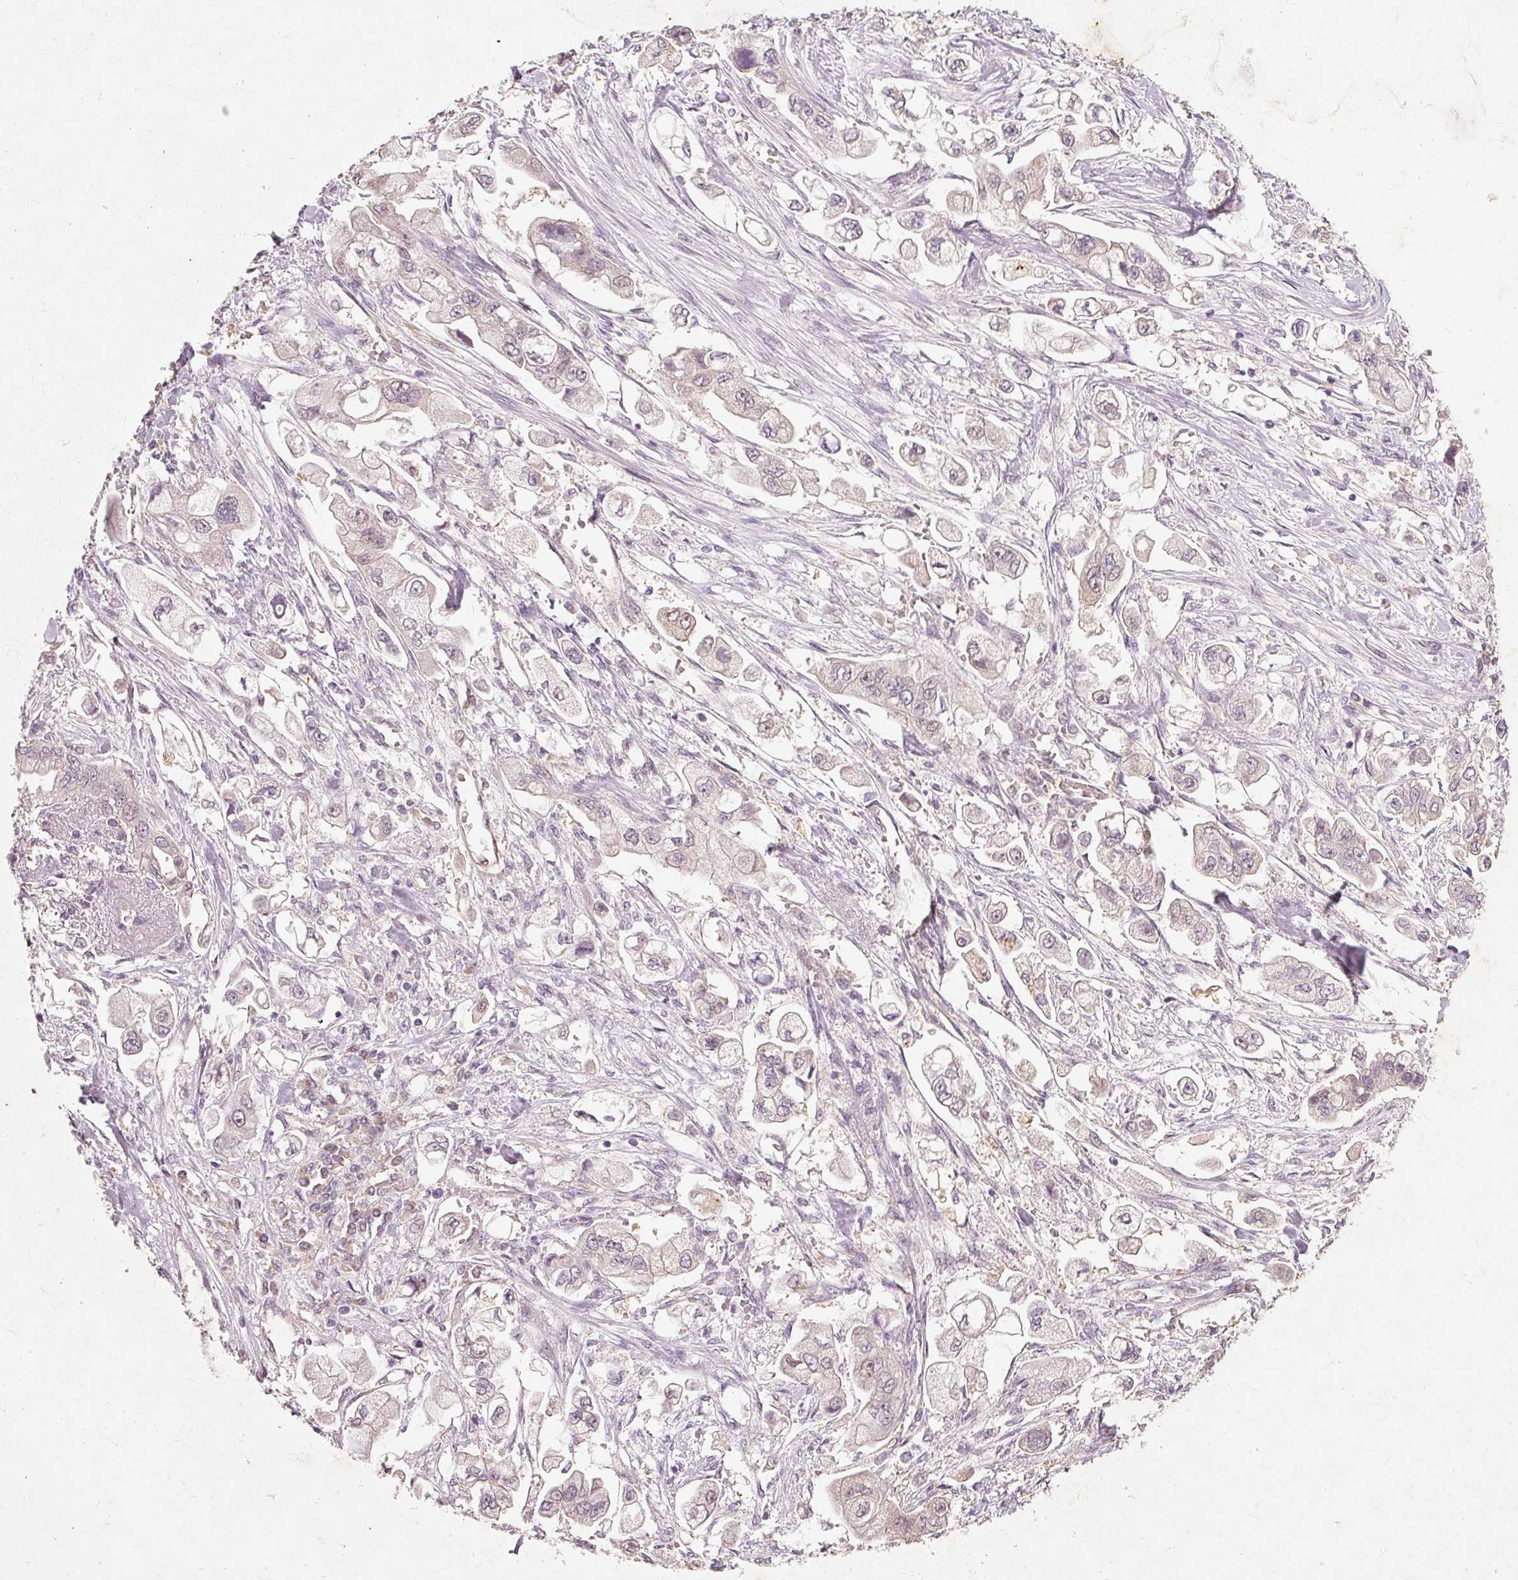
{"staining": {"intensity": "negative", "quantity": "none", "location": "none"}, "tissue": "stomach cancer", "cell_type": "Tumor cells", "image_type": "cancer", "snomed": [{"axis": "morphology", "description": "Adenocarcinoma, NOS"}, {"axis": "topography", "description": "Stomach"}], "caption": "Protein analysis of stomach adenocarcinoma exhibits no significant staining in tumor cells.", "gene": "RGL2", "patient": {"sex": "male", "age": 62}}